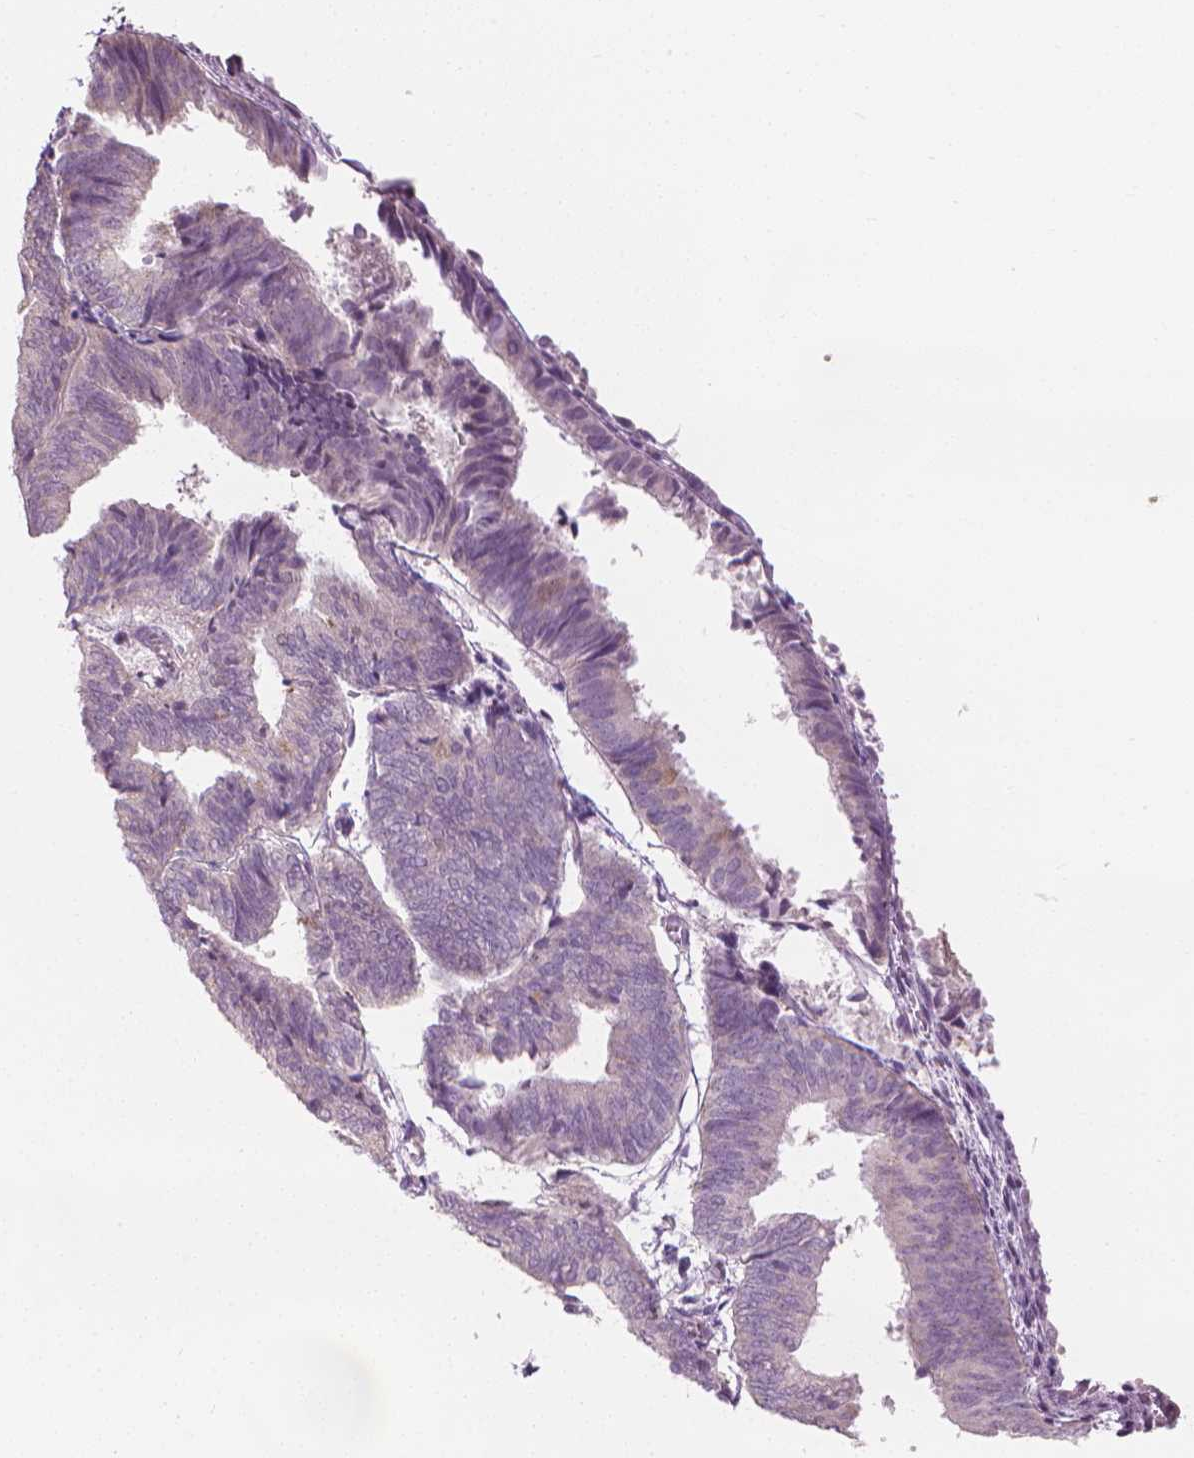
{"staining": {"intensity": "negative", "quantity": "none", "location": "none"}, "tissue": "endometrium", "cell_type": "Cells in endometrial stroma", "image_type": "normal", "snomed": [{"axis": "morphology", "description": "Normal tissue, NOS"}, {"axis": "topography", "description": "Endometrium"}], "caption": "Endometrium stained for a protein using immunohistochemistry exhibits no staining cells in endometrial stroma.", "gene": "CFAP126", "patient": {"sex": "female", "age": 50}}